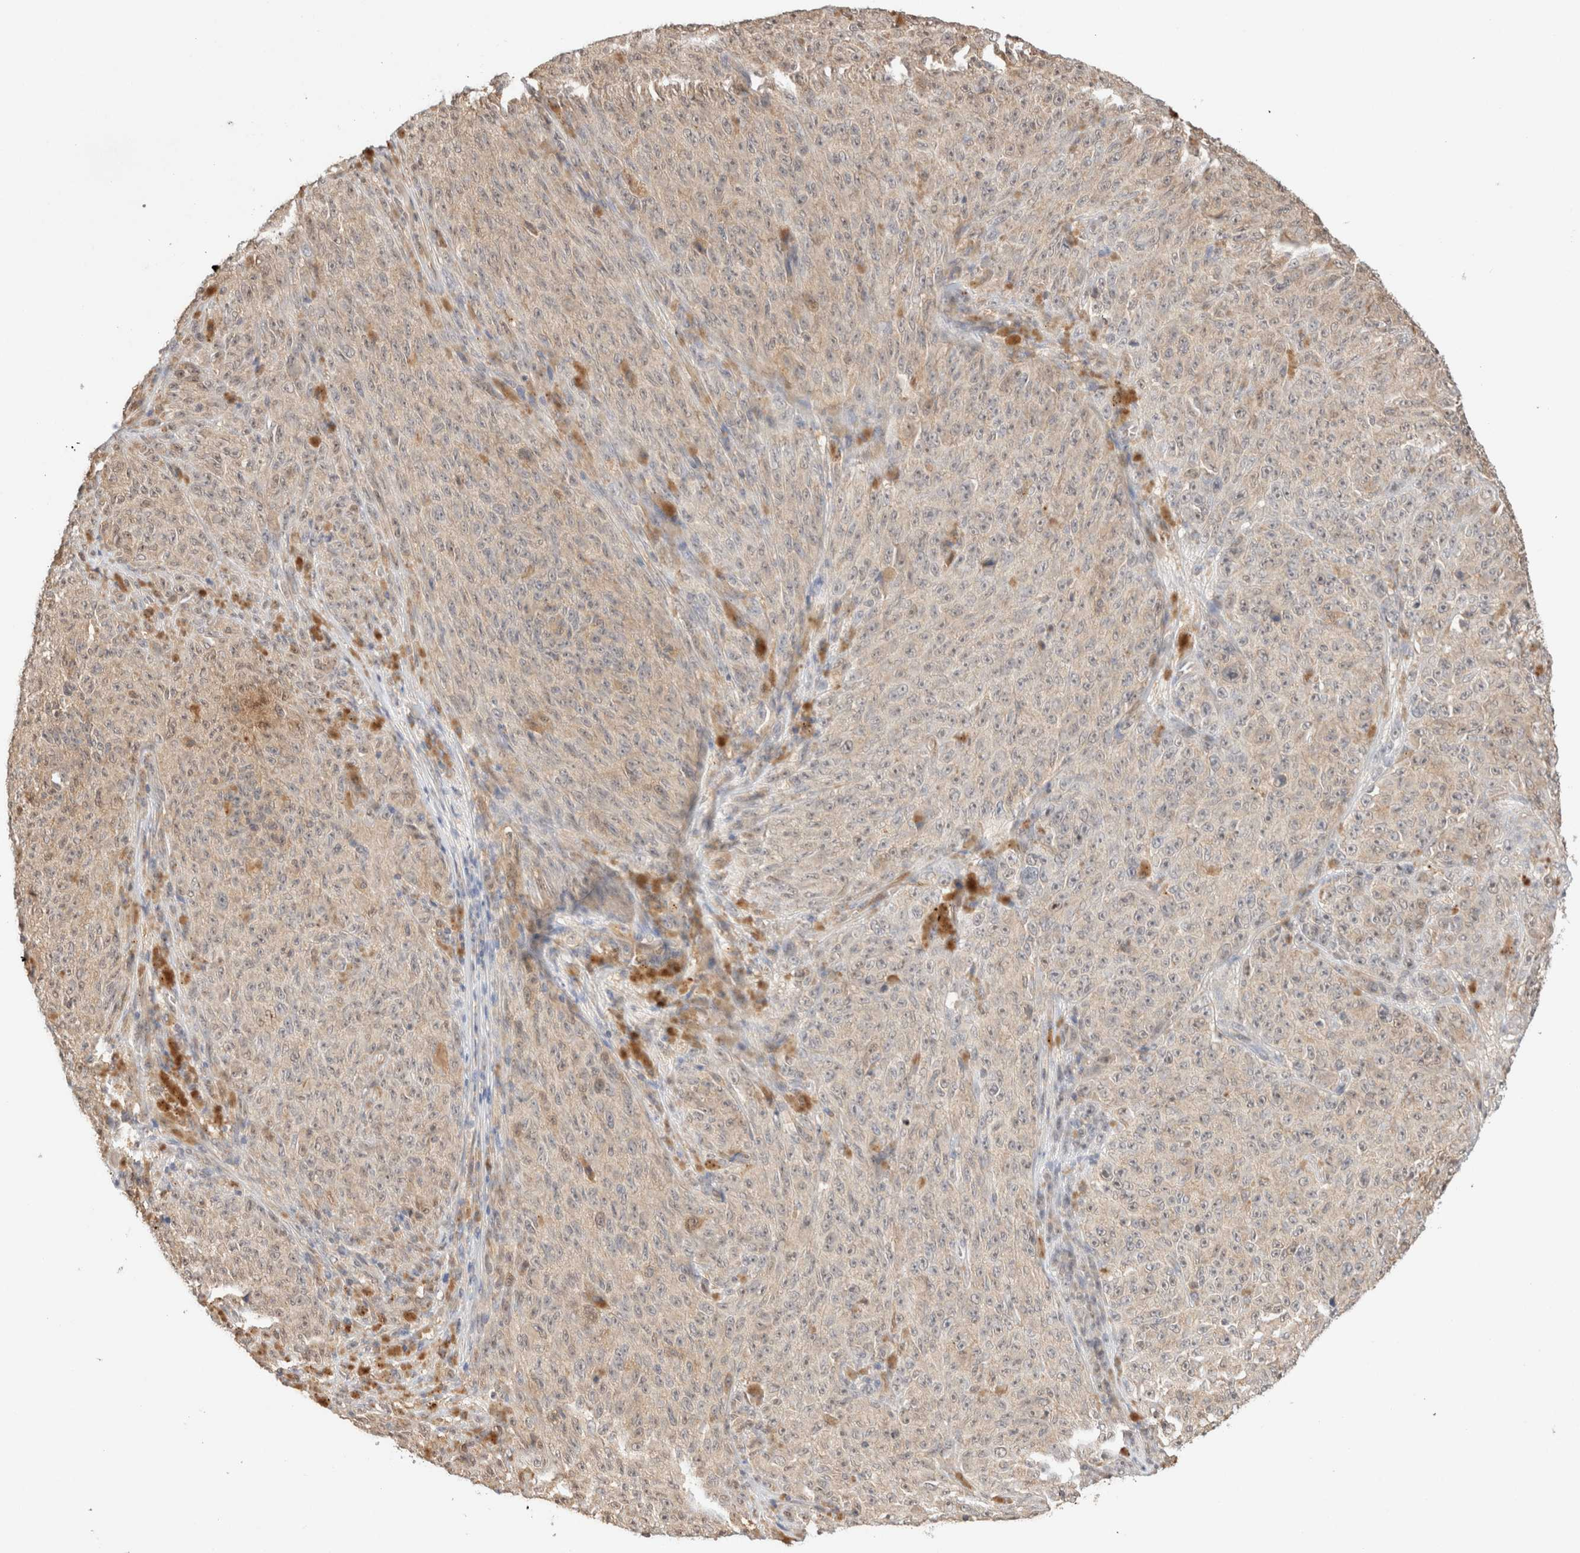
{"staining": {"intensity": "weak", "quantity": "<25%", "location": "cytoplasmic/membranous"}, "tissue": "melanoma", "cell_type": "Tumor cells", "image_type": "cancer", "snomed": [{"axis": "morphology", "description": "Malignant melanoma, NOS"}, {"axis": "topography", "description": "Skin"}], "caption": "DAB (3,3'-diaminobenzidine) immunohistochemical staining of human melanoma reveals no significant staining in tumor cells.", "gene": "CA13", "patient": {"sex": "female", "age": 82}}